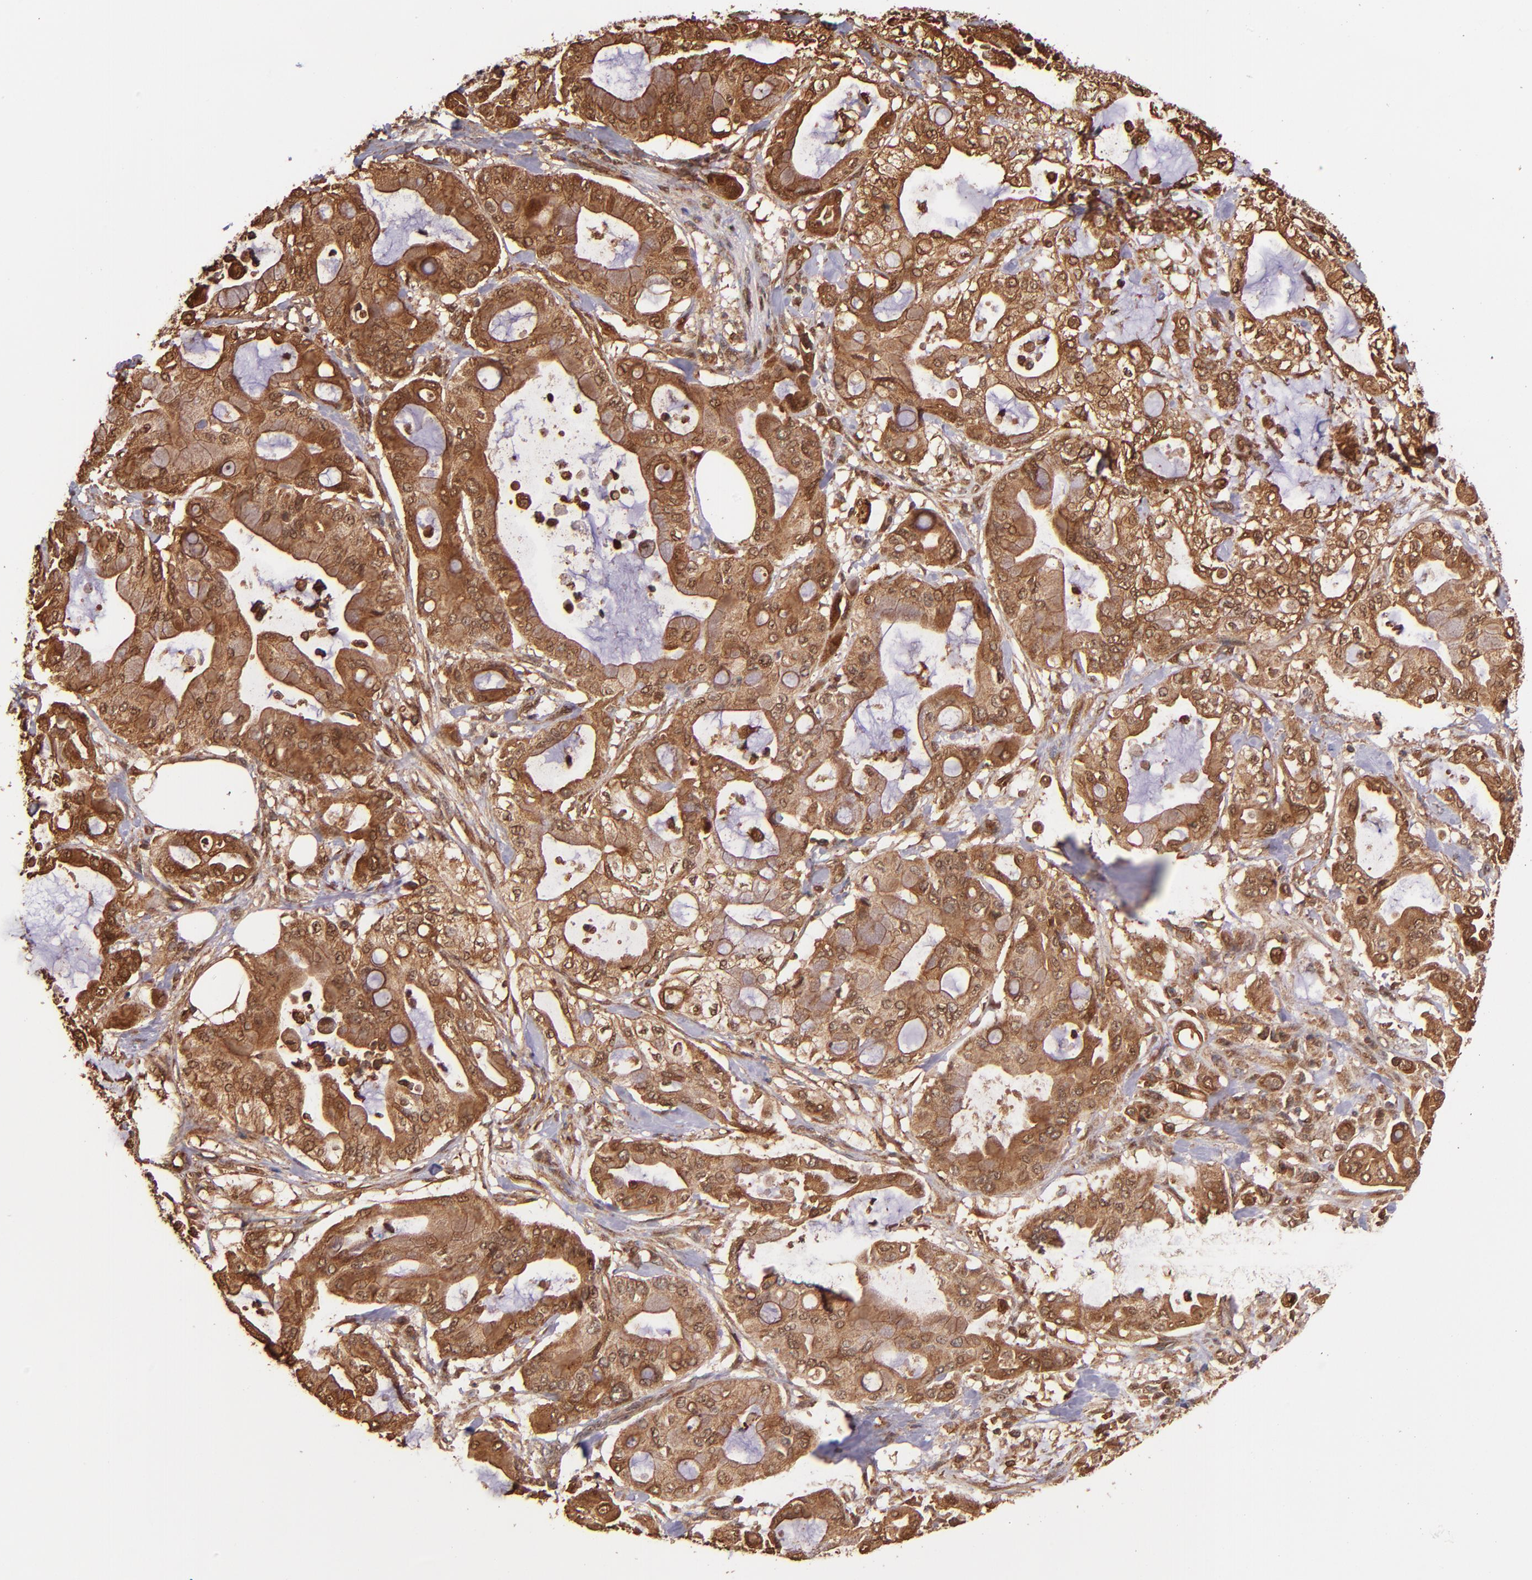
{"staining": {"intensity": "strong", "quantity": ">75%", "location": "cytoplasmic/membranous"}, "tissue": "pancreatic cancer", "cell_type": "Tumor cells", "image_type": "cancer", "snomed": [{"axis": "morphology", "description": "Adenocarcinoma, NOS"}, {"axis": "morphology", "description": "Adenocarcinoma, metastatic, NOS"}, {"axis": "topography", "description": "Lymph node"}, {"axis": "topography", "description": "Pancreas"}, {"axis": "topography", "description": "Duodenum"}], "caption": "A histopathology image of pancreatic cancer stained for a protein shows strong cytoplasmic/membranous brown staining in tumor cells. (DAB (3,3'-diaminobenzidine) = brown stain, brightfield microscopy at high magnification).", "gene": "STX8", "patient": {"sex": "female", "age": 64}}